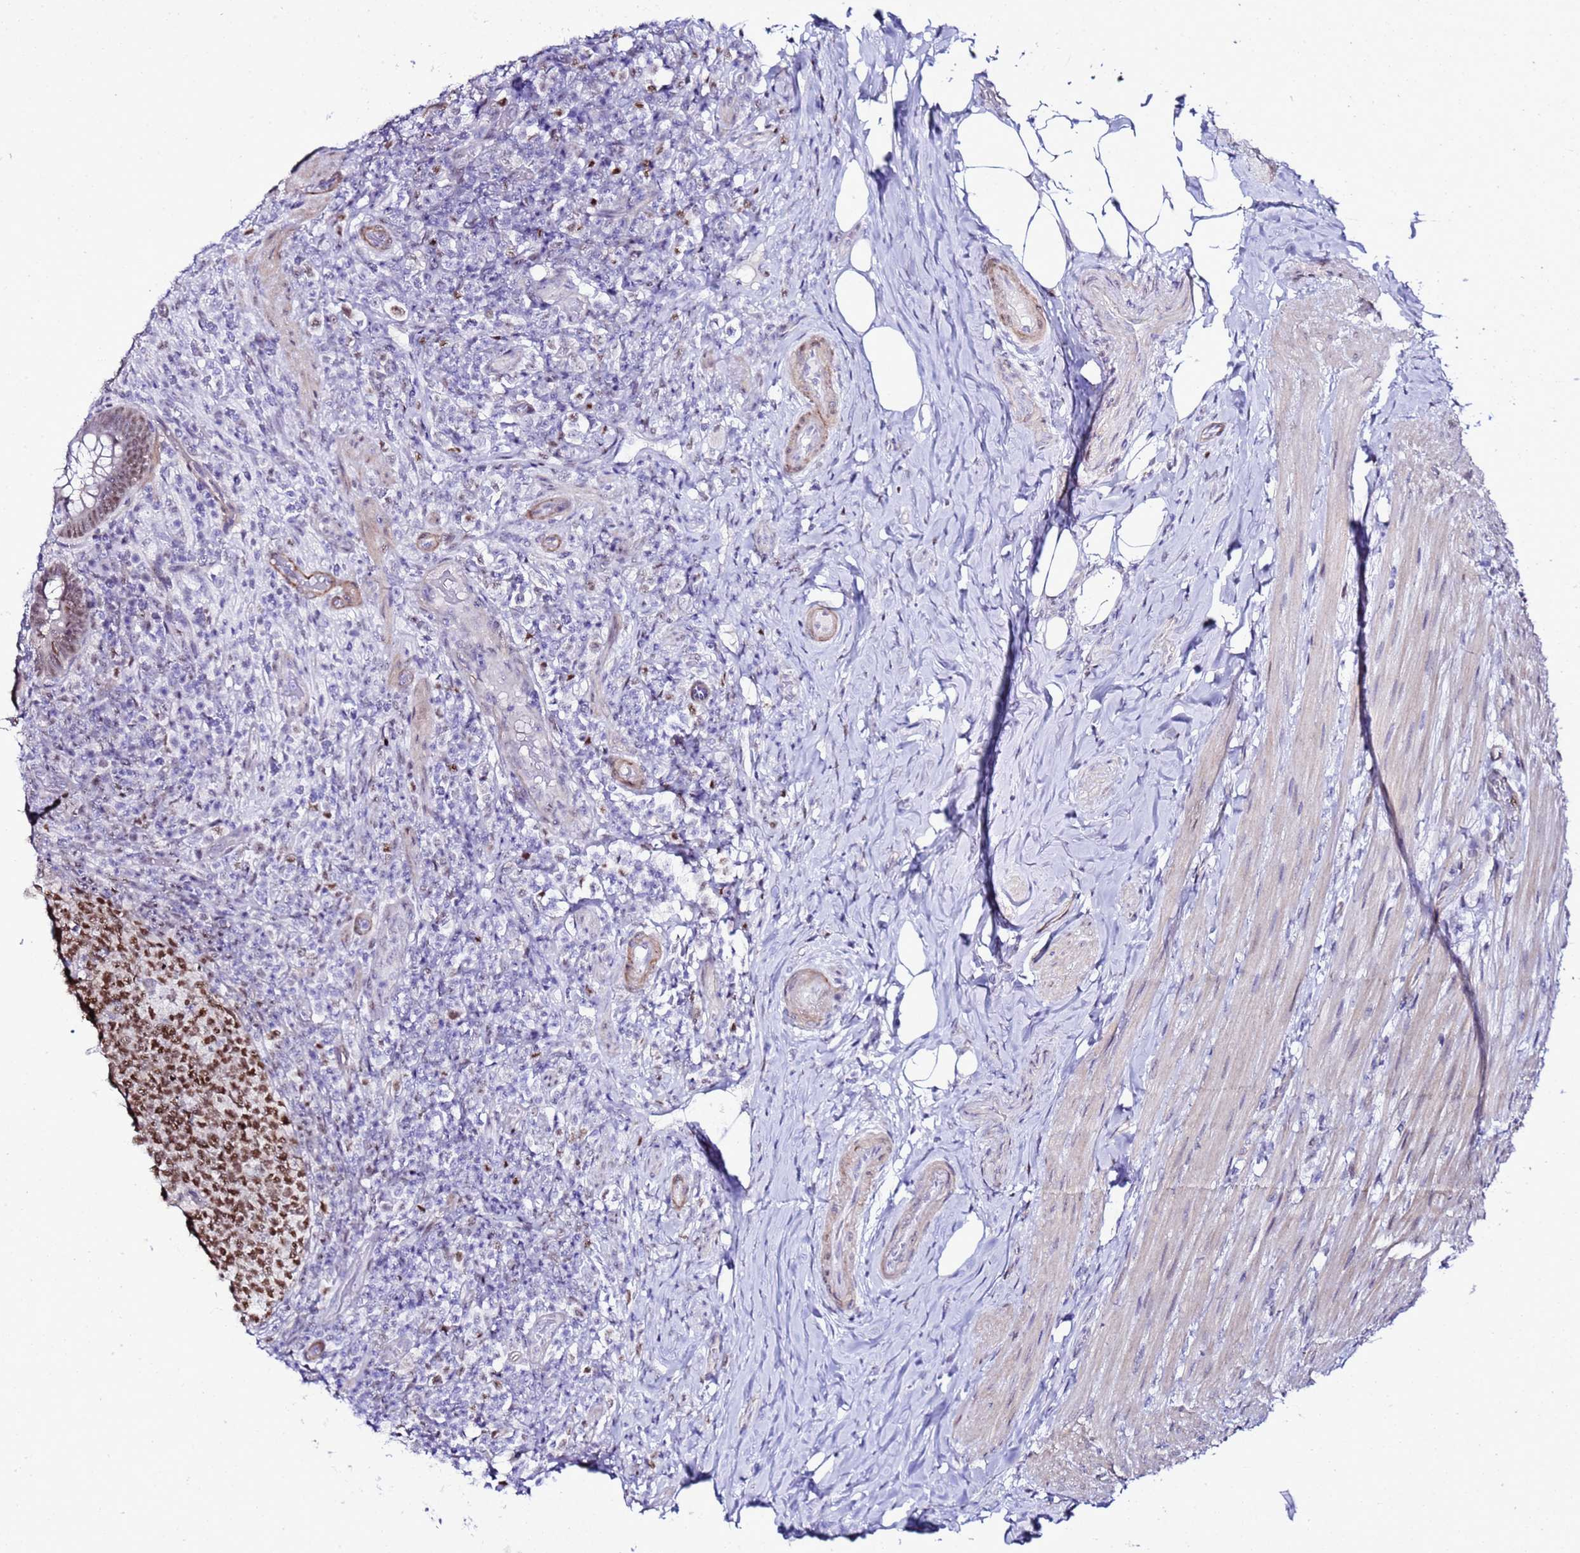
{"staining": {"intensity": "moderate", "quantity": "25%-75%", "location": "nuclear"}, "tissue": "appendix", "cell_type": "Glandular cells", "image_type": "normal", "snomed": [{"axis": "morphology", "description": "Normal tissue, NOS"}, {"axis": "topography", "description": "Appendix"}], "caption": "The histopathology image displays a brown stain indicating the presence of a protein in the nuclear of glandular cells in appendix.", "gene": "BCL7A", "patient": {"sex": "female", "age": 43}}